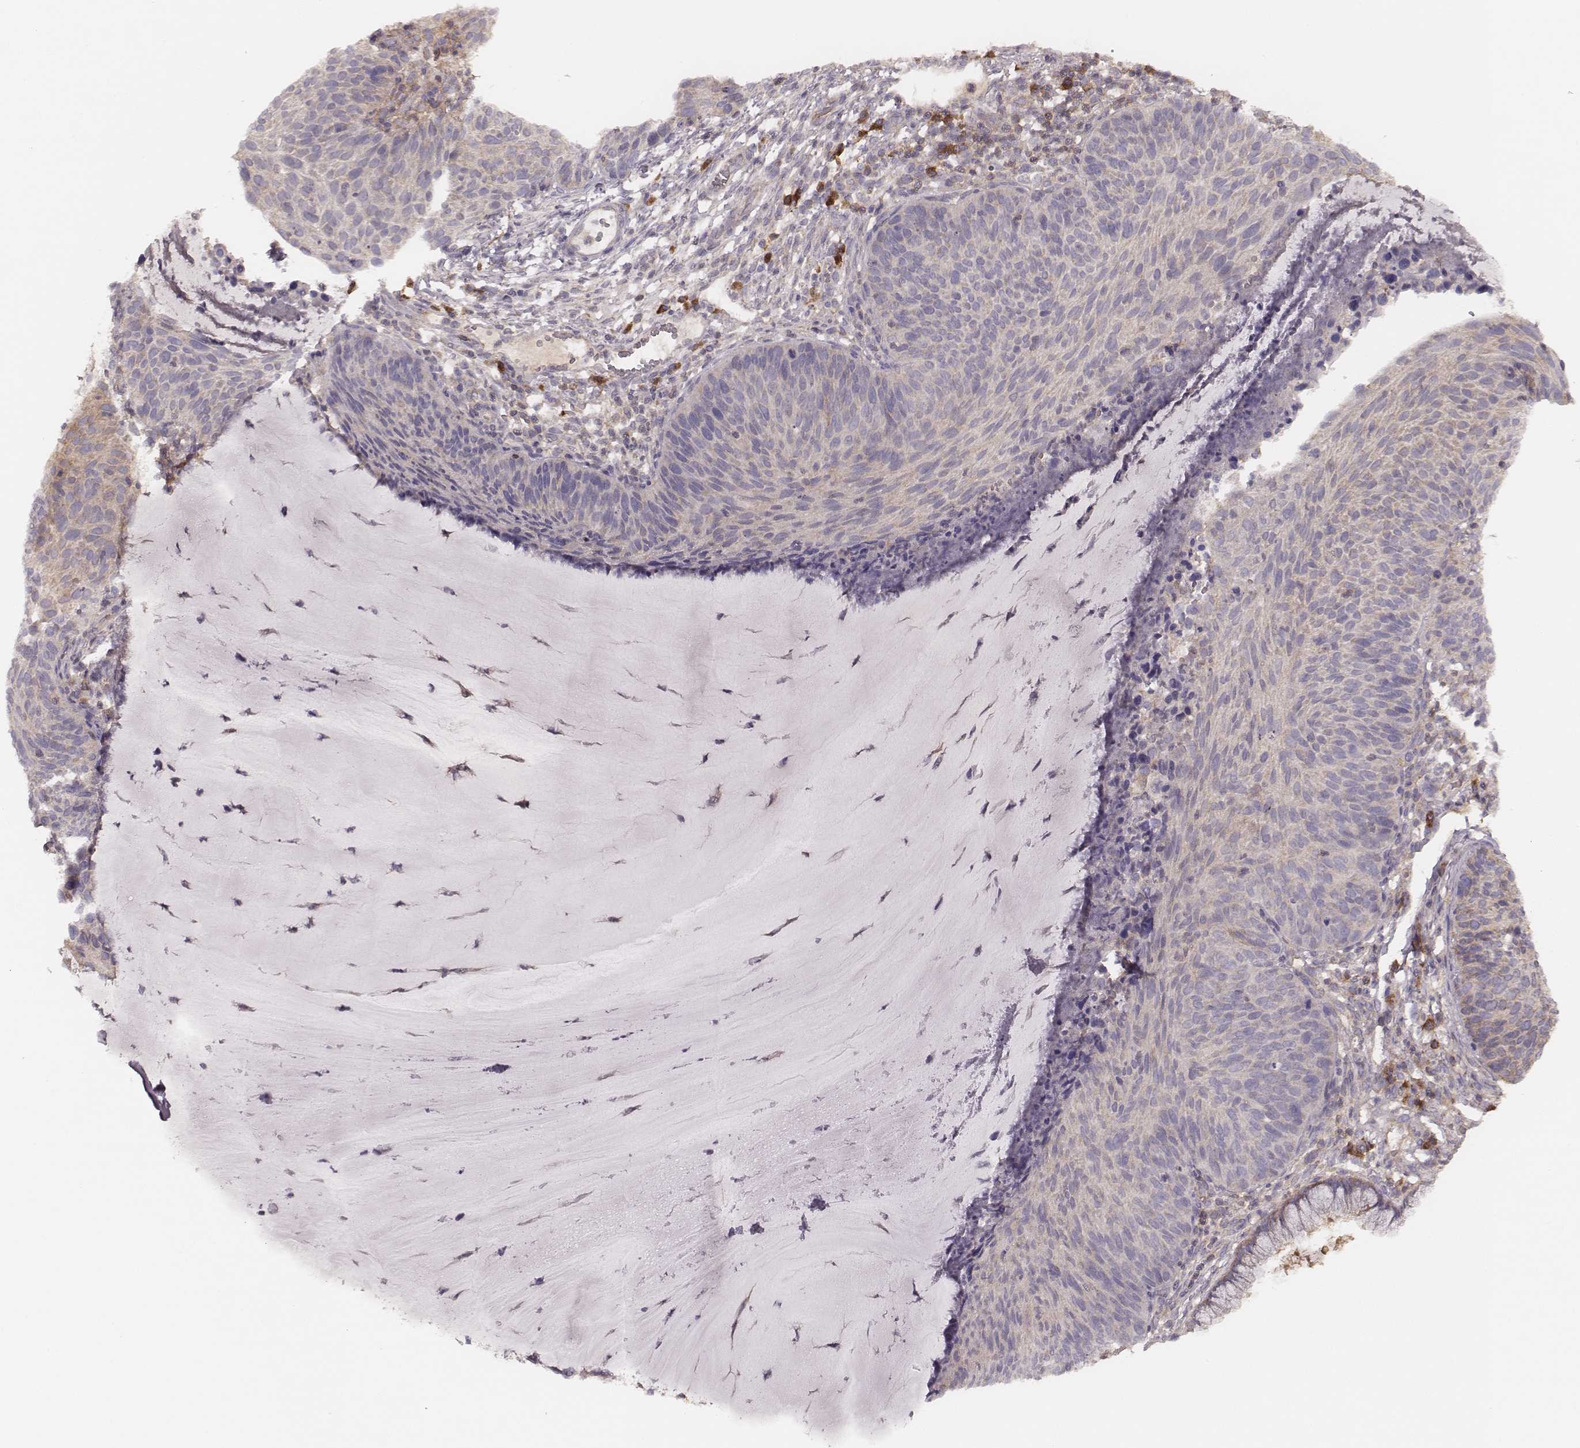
{"staining": {"intensity": "negative", "quantity": "none", "location": "none"}, "tissue": "cervical cancer", "cell_type": "Tumor cells", "image_type": "cancer", "snomed": [{"axis": "morphology", "description": "Squamous cell carcinoma, NOS"}, {"axis": "topography", "description": "Cervix"}], "caption": "Immunohistochemistry (IHC) photomicrograph of neoplastic tissue: cervical cancer stained with DAB (3,3'-diaminobenzidine) exhibits no significant protein staining in tumor cells.", "gene": "CARS1", "patient": {"sex": "female", "age": 36}}